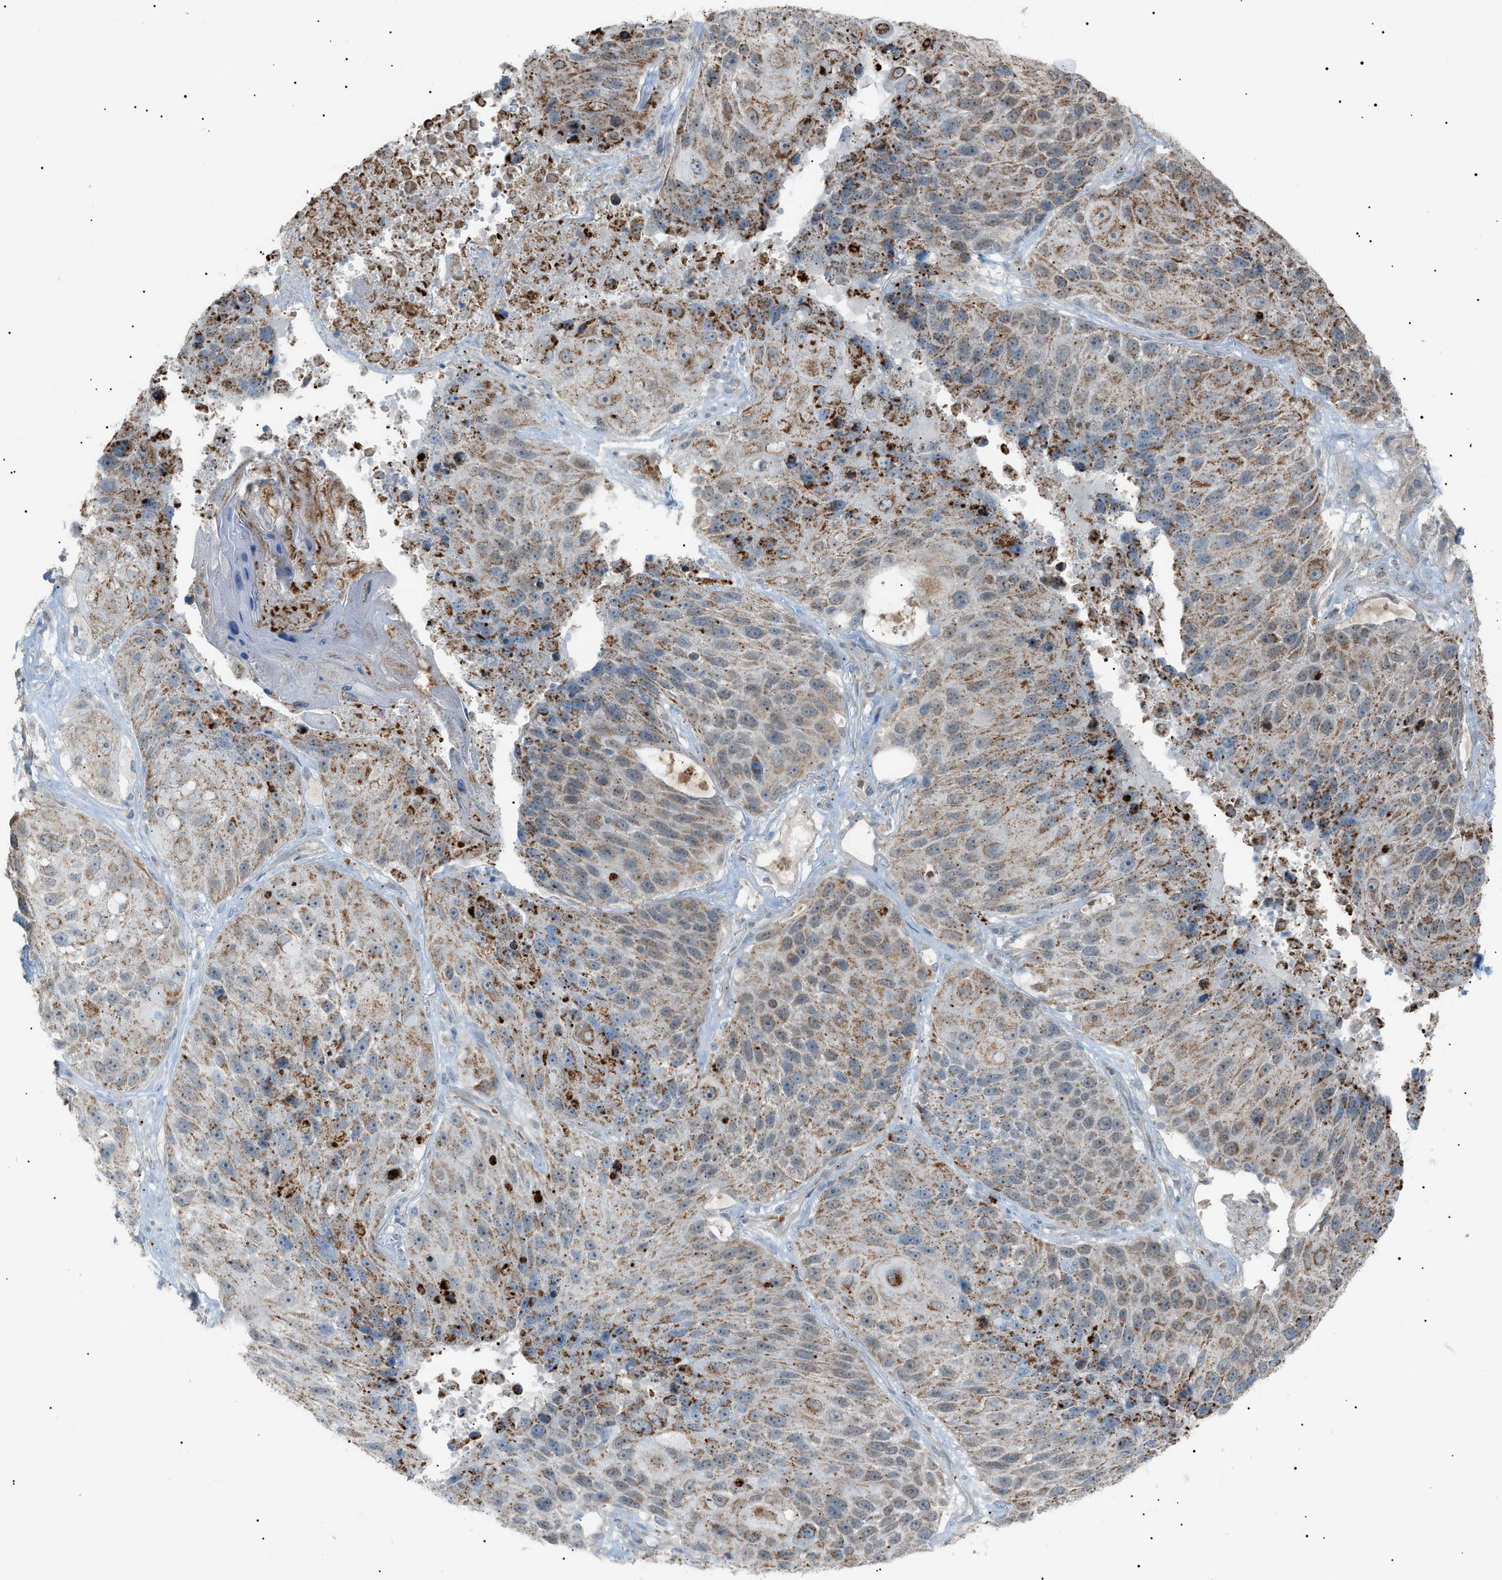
{"staining": {"intensity": "moderate", "quantity": "25%-75%", "location": "cytoplasmic/membranous,nuclear"}, "tissue": "lung cancer", "cell_type": "Tumor cells", "image_type": "cancer", "snomed": [{"axis": "morphology", "description": "Squamous cell carcinoma, NOS"}, {"axis": "topography", "description": "Lung"}], "caption": "Immunohistochemical staining of human lung squamous cell carcinoma displays medium levels of moderate cytoplasmic/membranous and nuclear staining in approximately 25%-75% of tumor cells. (DAB IHC with brightfield microscopy, high magnification).", "gene": "ZNF516", "patient": {"sex": "male", "age": 61}}